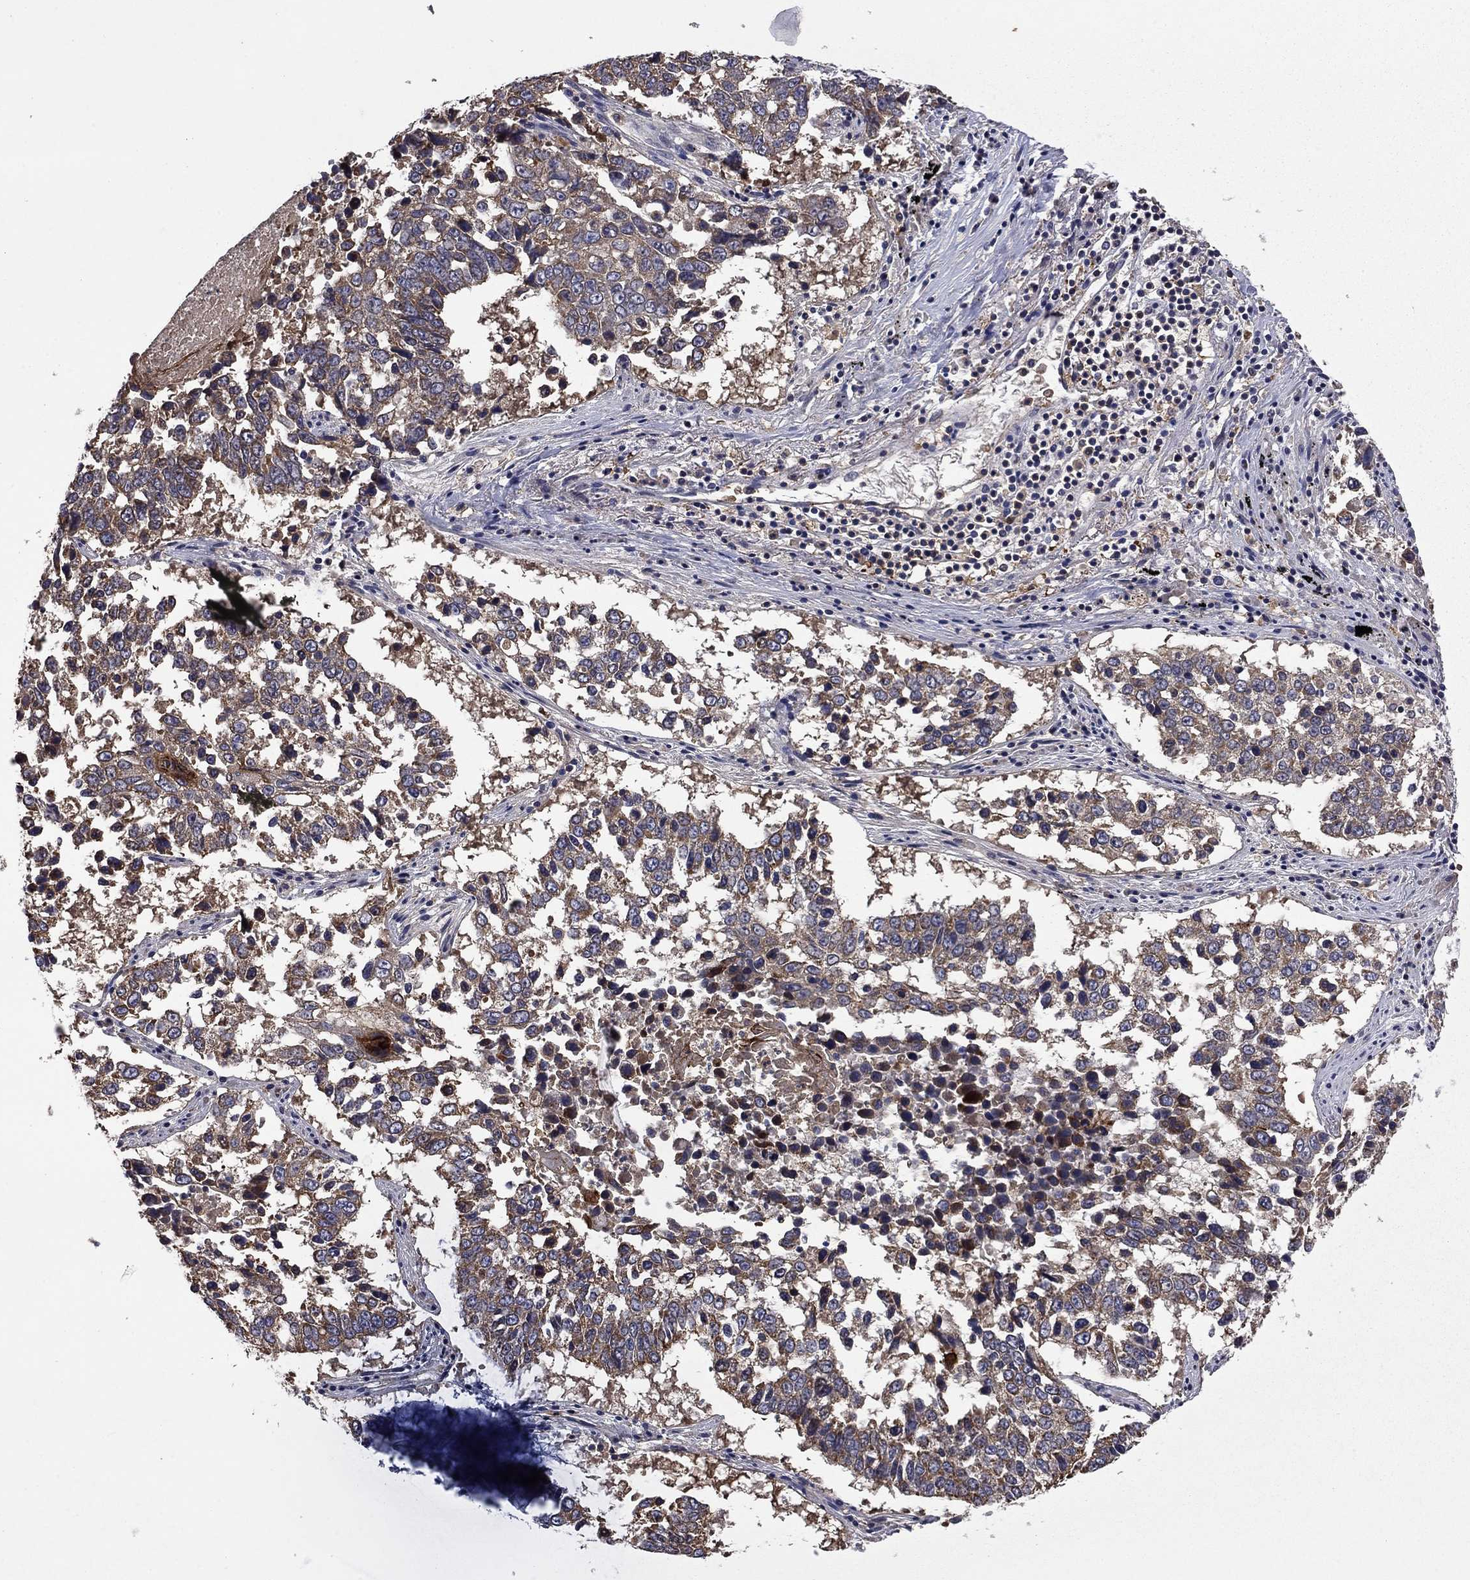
{"staining": {"intensity": "moderate", "quantity": "<25%", "location": "cytoplasmic/membranous"}, "tissue": "lung cancer", "cell_type": "Tumor cells", "image_type": "cancer", "snomed": [{"axis": "morphology", "description": "Squamous cell carcinoma, NOS"}, {"axis": "topography", "description": "Lung"}], "caption": "About <25% of tumor cells in lung squamous cell carcinoma demonstrate moderate cytoplasmic/membranous protein staining as visualized by brown immunohistochemical staining.", "gene": "CEACAM7", "patient": {"sex": "male", "age": 82}}